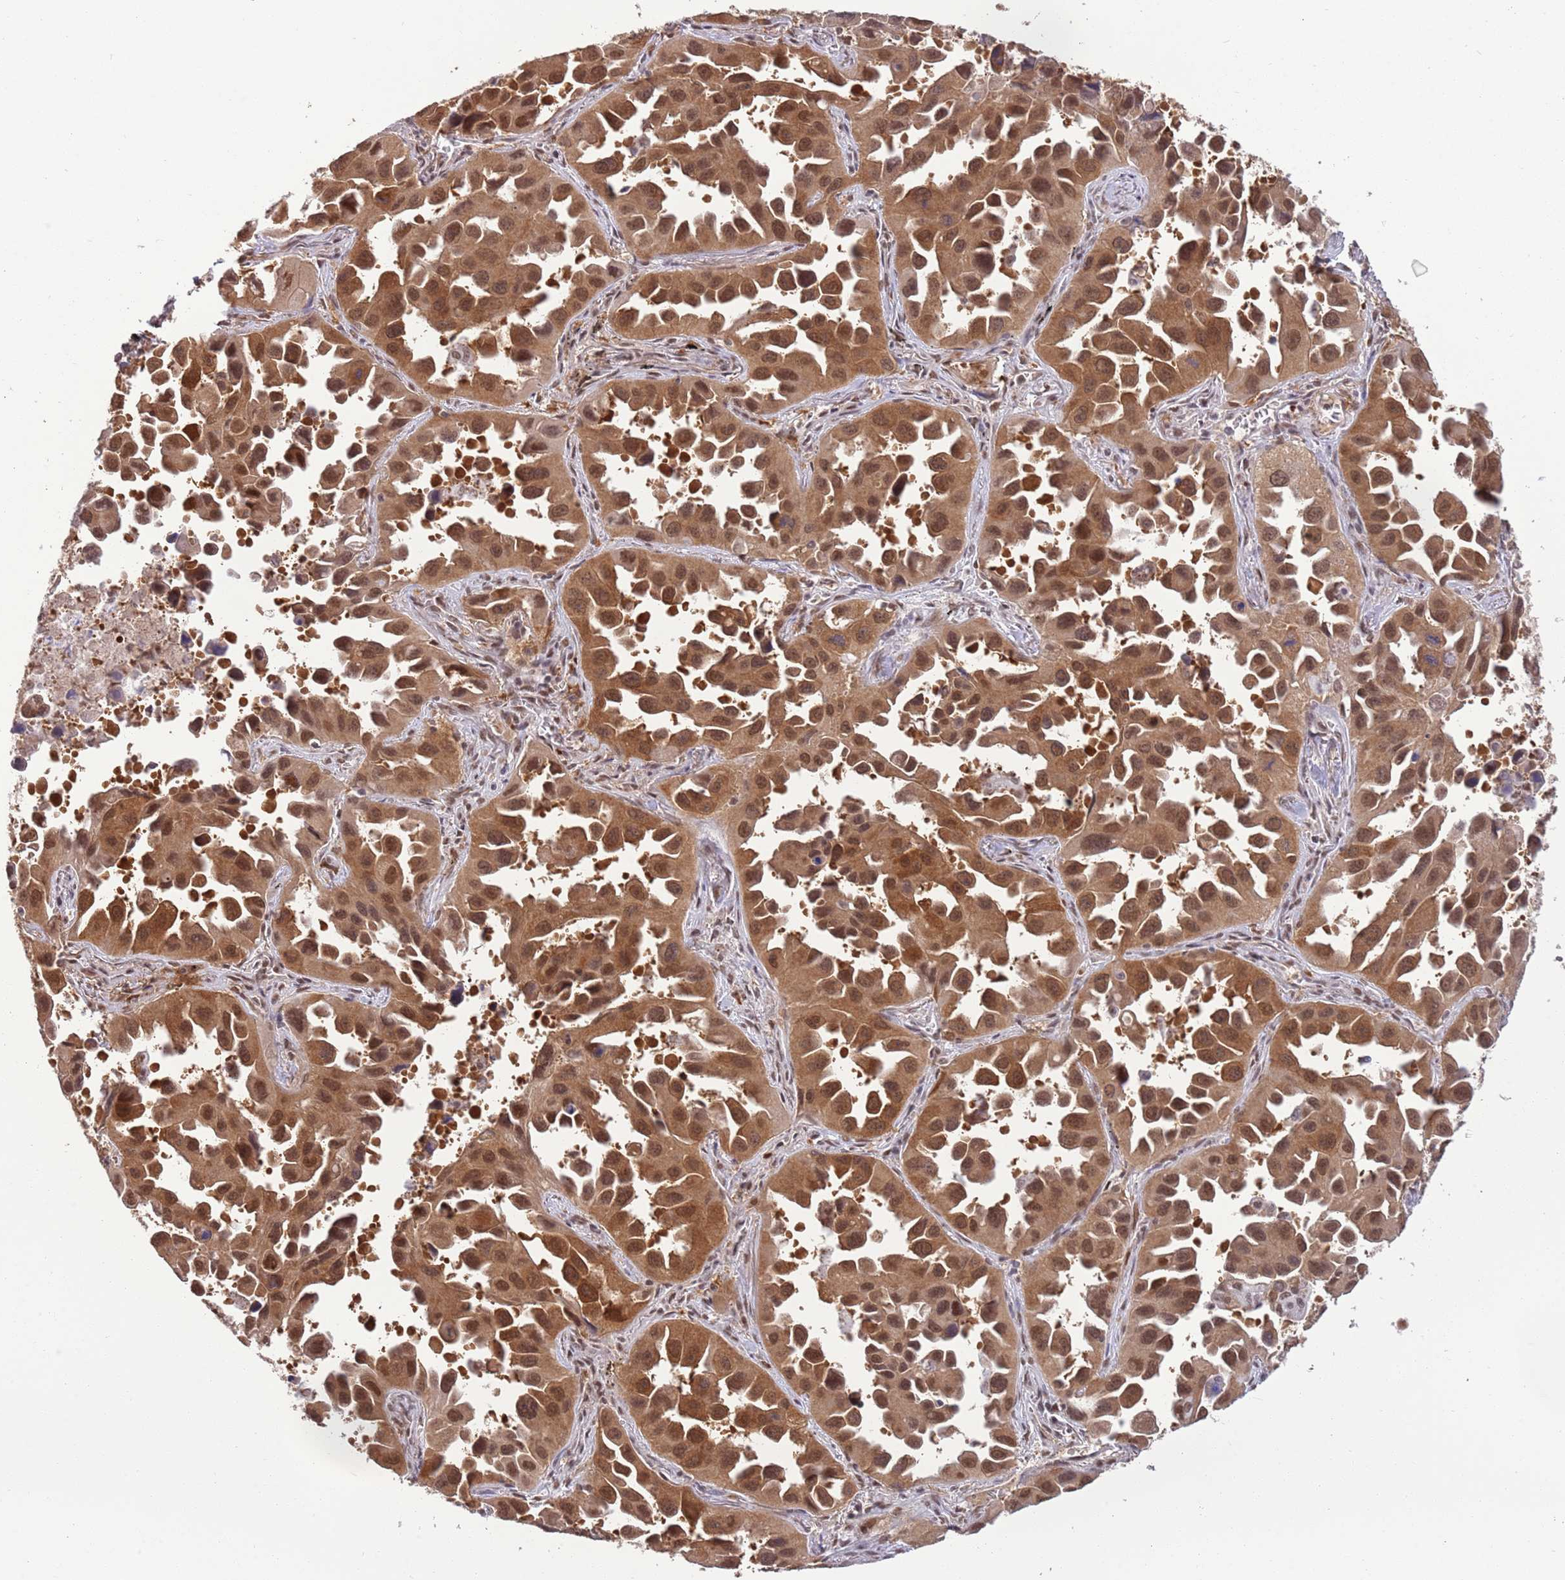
{"staining": {"intensity": "moderate", "quantity": ">75%", "location": "cytoplasmic/membranous,nuclear"}, "tissue": "lung cancer", "cell_type": "Tumor cells", "image_type": "cancer", "snomed": [{"axis": "morphology", "description": "Adenocarcinoma, NOS"}, {"axis": "topography", "description": "Lung"}], "caption": "Moderate cytoplasmic/membranous and nuclear protein expression is present in approximately >75% of tumor cells in lung adenocarcinoma.", "gene": "TRIM32", "patient": {"sex": "male", "age": 66}}